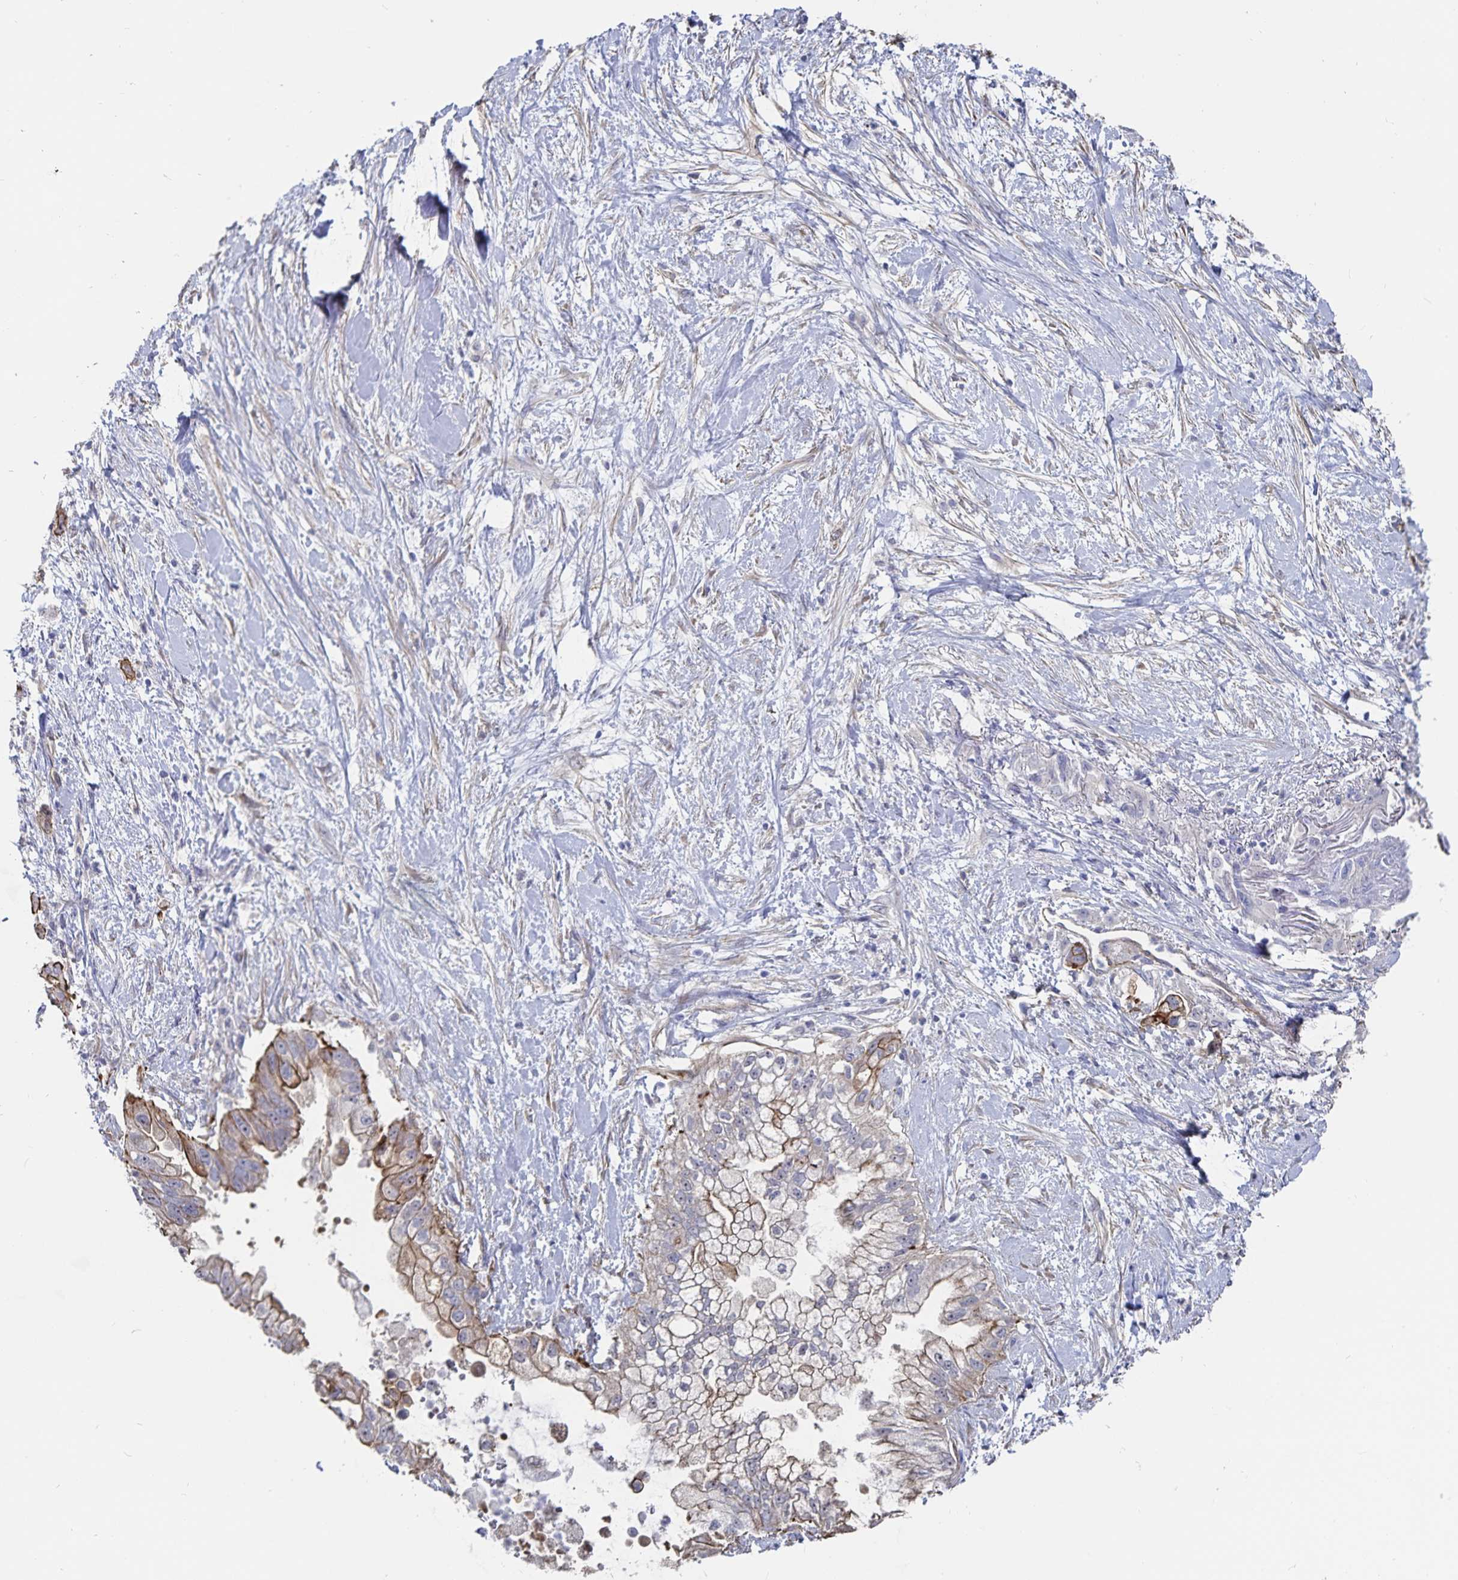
{"staining": {"intensity": "moderate", "quantity": "25%-75%", "location": "cytoplasmic/membranous"}, "tissue": "pancreatic cancer", "cell_type": "Tumor cells", "image_type": "cancer", "snomed": [{"axis": "morphology", "description": "Adenocarcinoma, NOS"}, {"axis": "topography", "description": "Pancreas"}], "caption": "Brown immunohistochemical staining in human pancreatic cancer reveals moderate cytoplasmic/membranous positivity in about 25%-75% of tumor cells. (brown staining indicates protein expression, while blue staining denotes nuclei).", "gene": "SSTR1", "patient": {"sex": "male", "age": 70}}